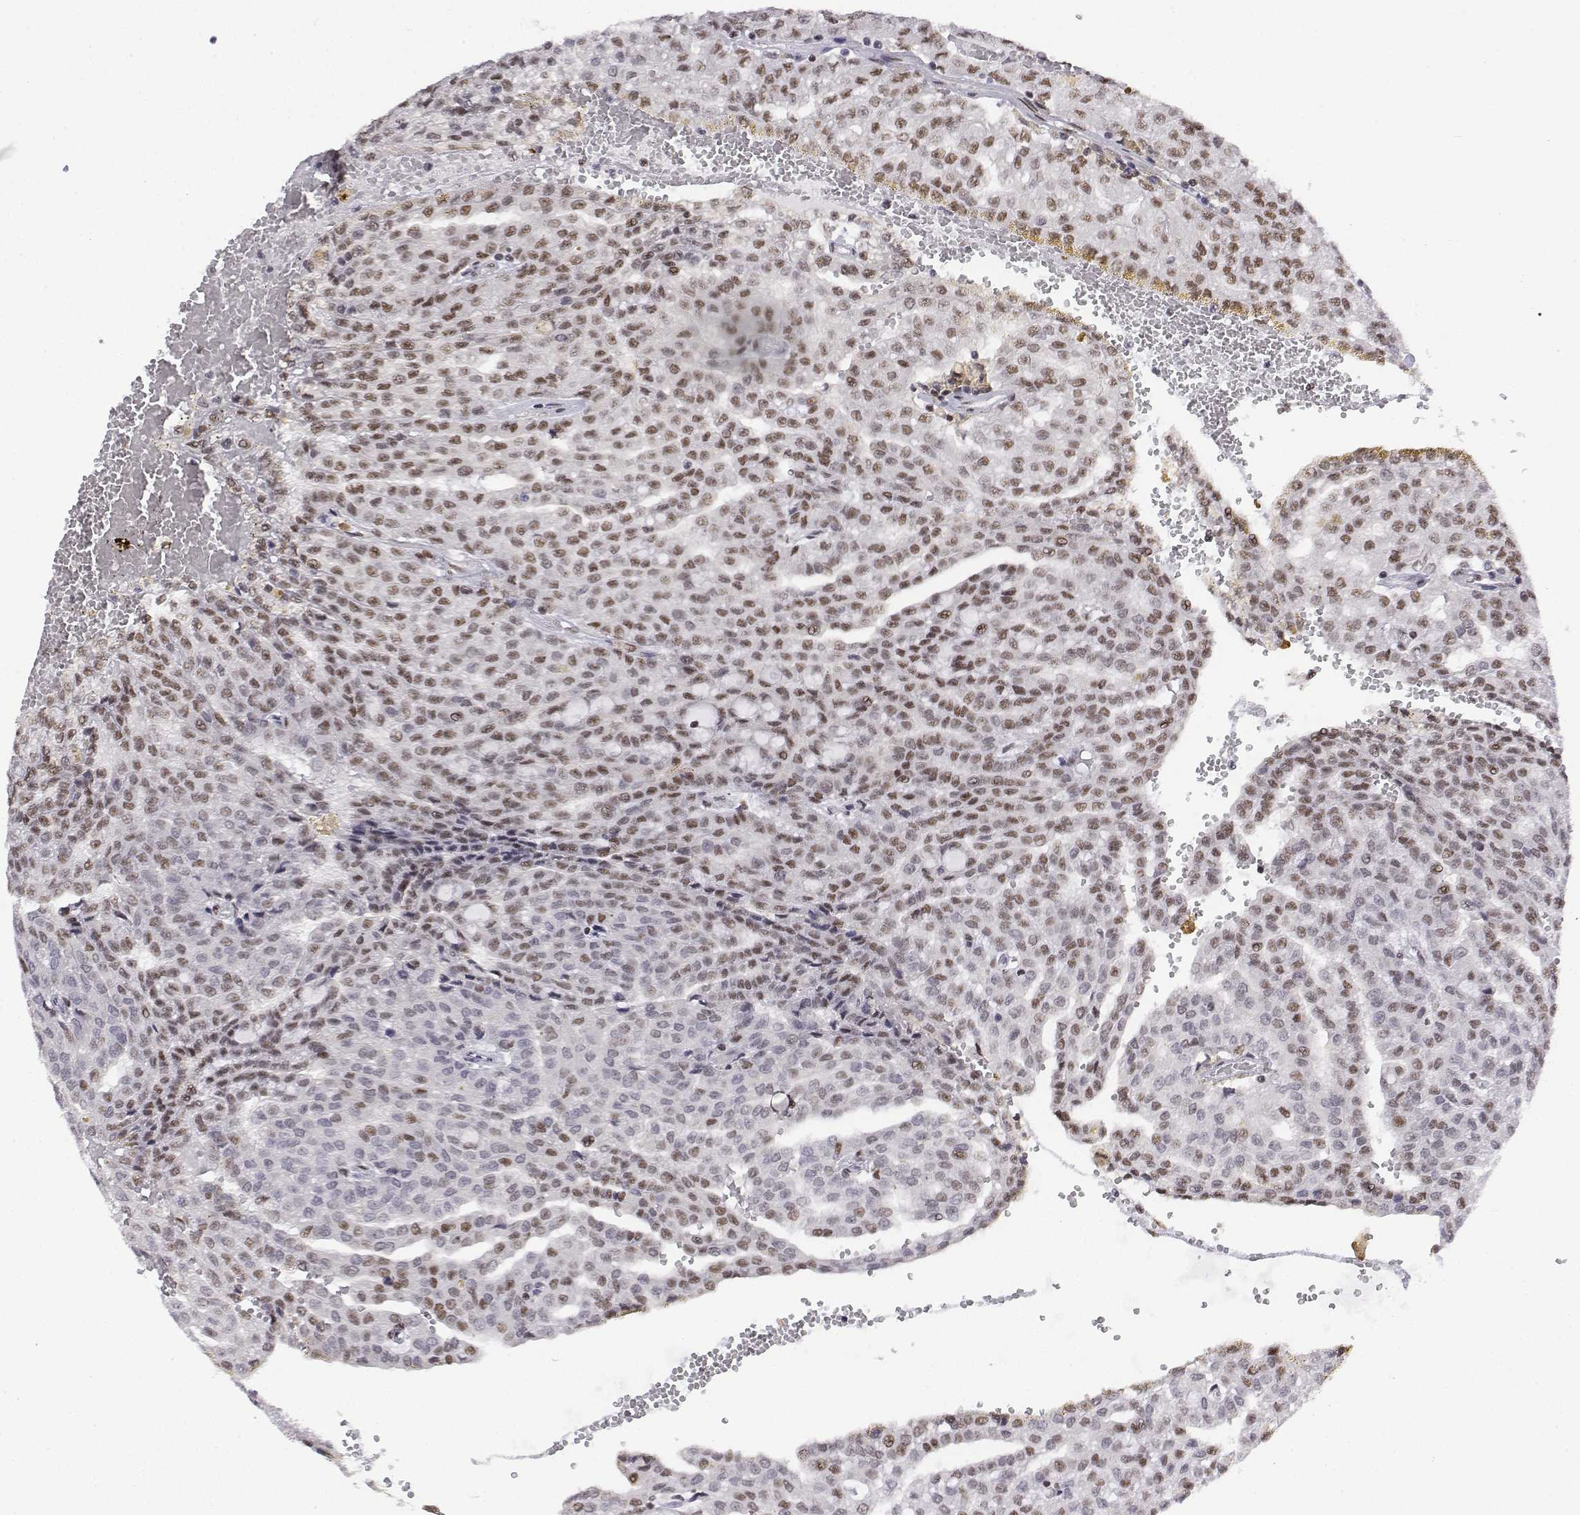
{"staining": {"intensity": "moderate", "quantity": ">75%", "location": "nuclear"}, "tissue": "renal cancer", "cell_type": "Tumor cells", "image_type": "cancer", "snomed": [{"axis": "morphology", "description": "Adenocarcinoma, NOS"}, {"axis": "topography", "description": "Kidney"}], "caption": "IHC staining of renal adenocarcinoma, which reveals medium levels of moderate nuclear staining in about >75% of tumor cells indicating moderate nuclear protein expression. The staining was performed using DAB (brown) for protein detection and nuclei were counterstained in hematoxylin (blue).", "gene": "SETD1A", "patient": {"sex": "male", "age": 63}}